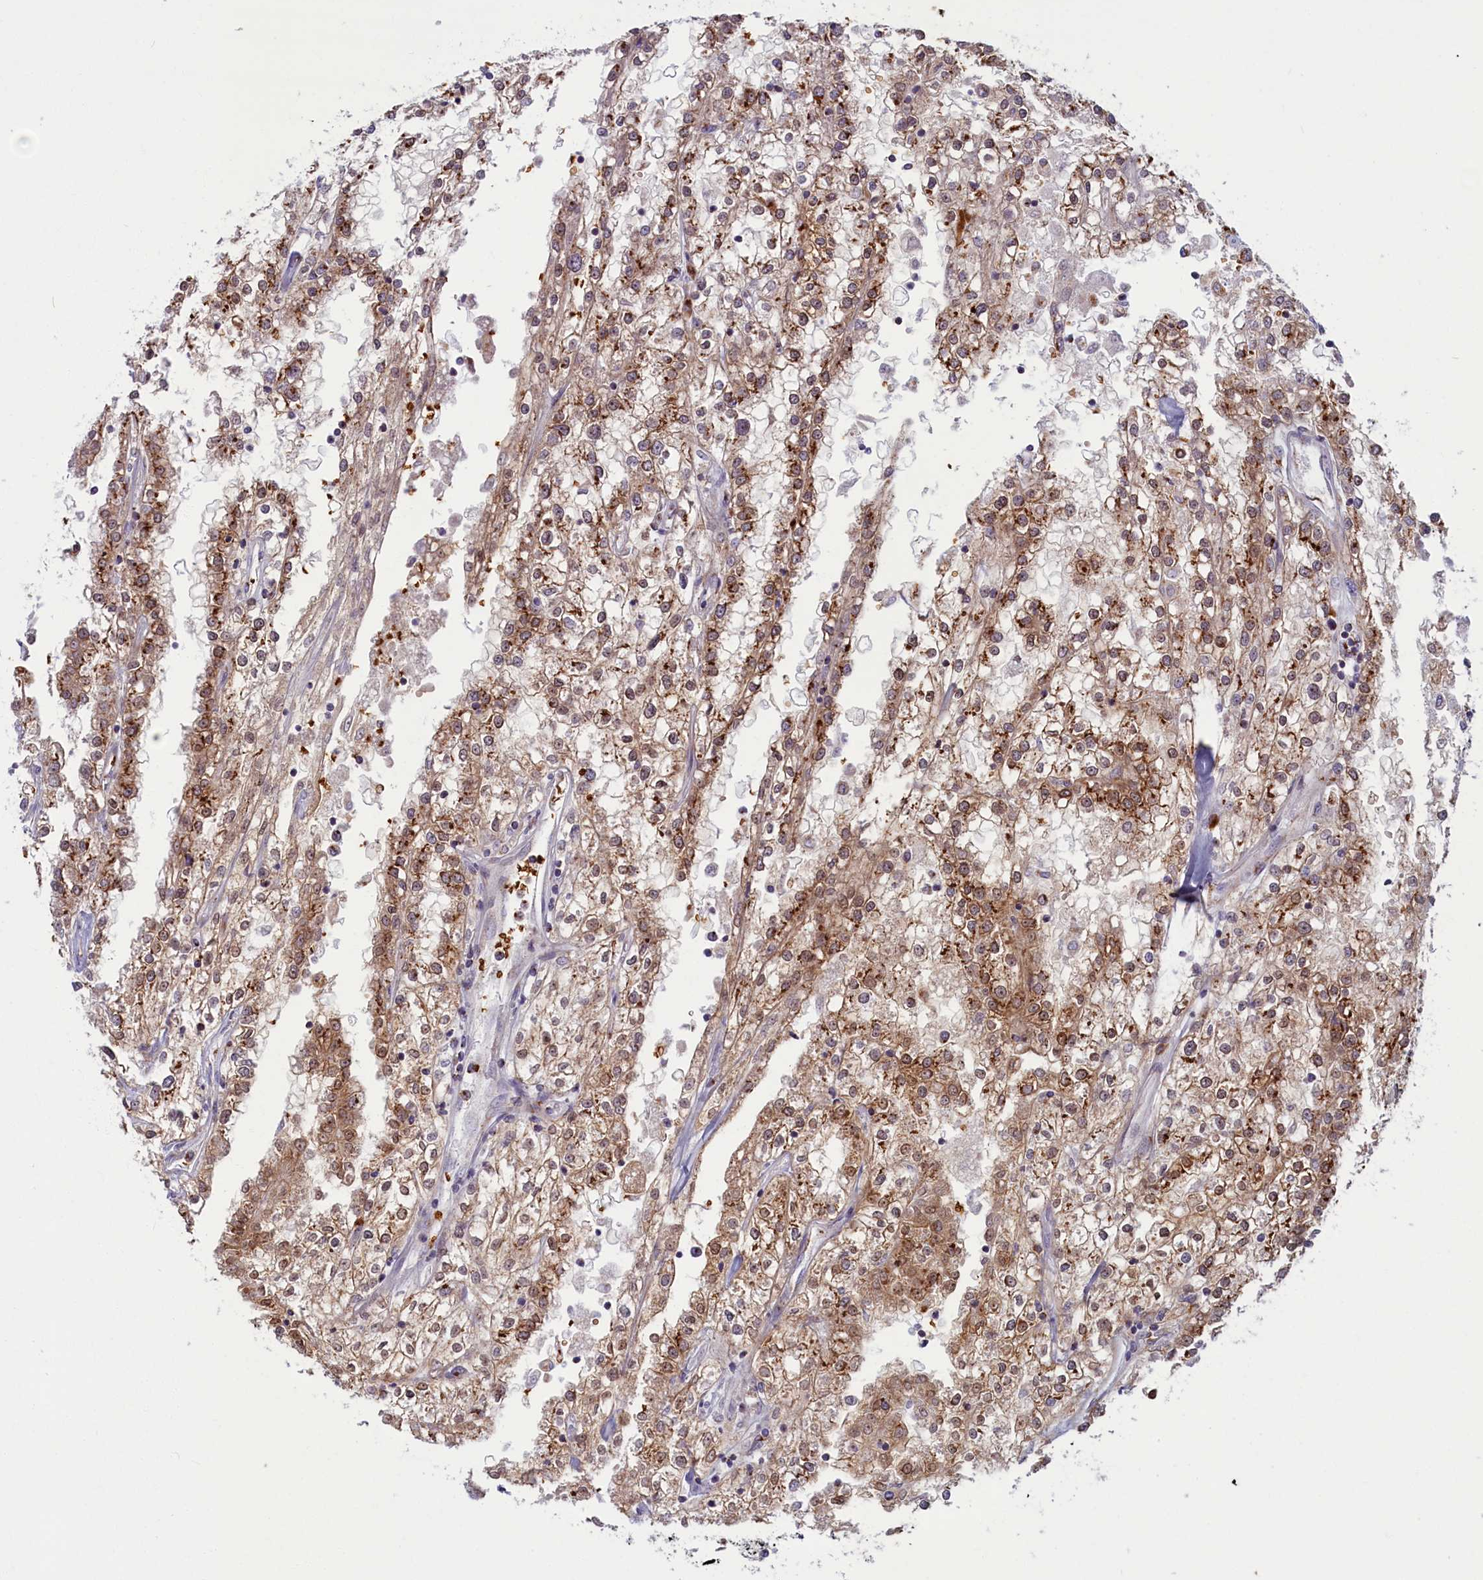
{"staining": {"intensity": "moderate", "quantity": ">75%", "location": "cytoplasmic/membranous"}, "tissue": "renal cancer", "cell_type": "Tumor cells", "image_type": "cancer", "snomed": [{"axis": "morphology", "description": "Adenocarcinoma, NOS"}, {"axis": "topography", "description": "Kidney"}], "caption": "An immunohistochemistry (IHC) image of tumor tissue is shown. Protein staining in brown labels moderate cytoplasmic/membranous positivity in renal adenocarcinoma within tumor cells.", "gene": "BLVRB", "patient": {"sex": "female", "age": 52}}